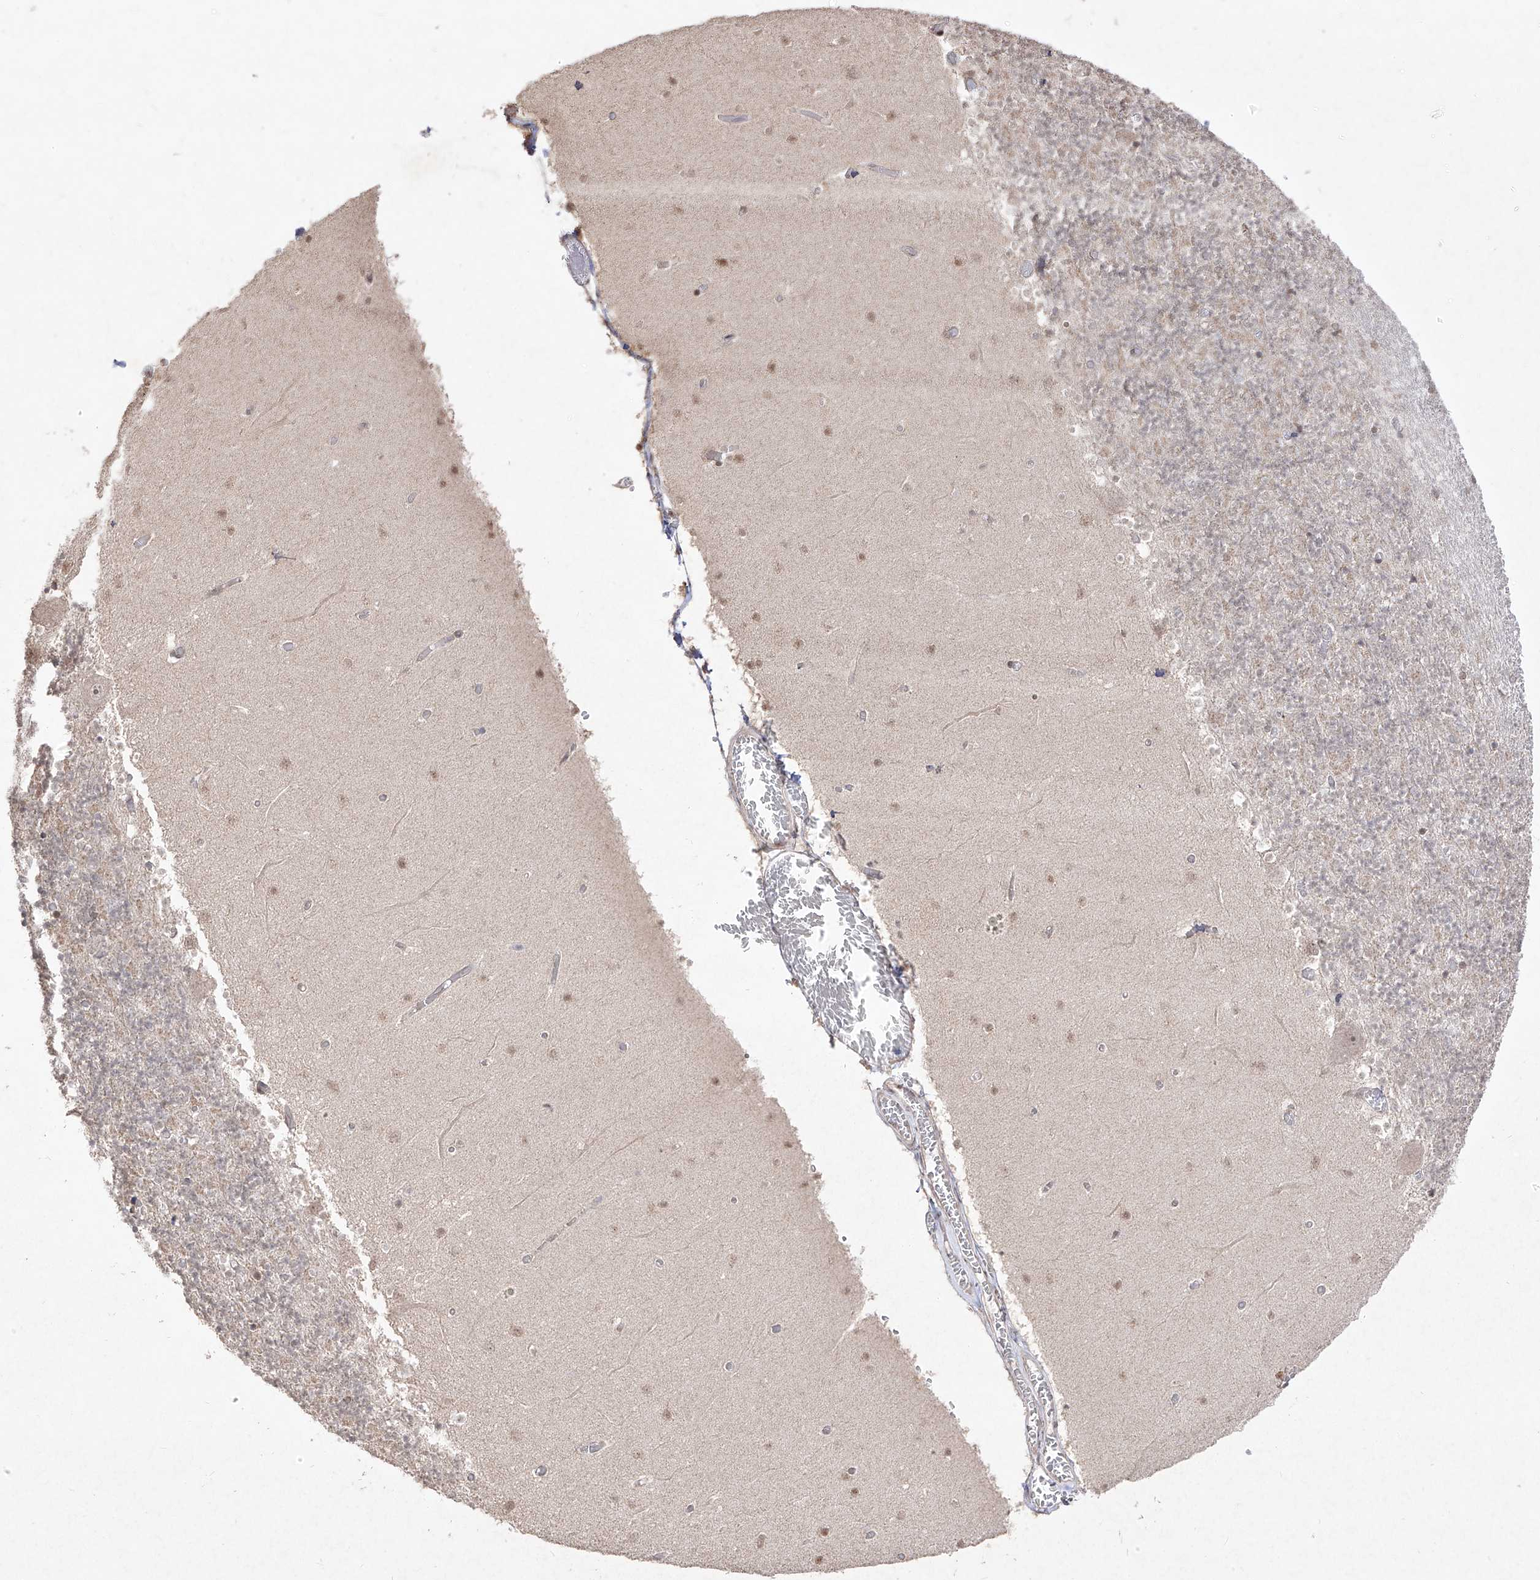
{"staining": {"intensity": "weak", "quantity": "25%-75%", "location": "nuclear"}, "tissue": "cerebellum", "cell_type": "Cells in granular layer", "image_type": "normal", "snomed": [{"axis": "morphology", "description": "Normal tissue, NOS"}, {"axis": "topography", "description": "Cerebellum"}], "caption": "Weak nuclear staining is seen in approximately 25%-75% of cells in granular layer in normal cerebellum. The staining was performed using DAB (3,3'-diaminobenzidine) to visualize the protein expression in brown, while the nuclei were stained in blue with hematoxylin (Magnification: 20x).", "gene": "SNRNP27", "patient": {"sex": "female", "age": 28}}